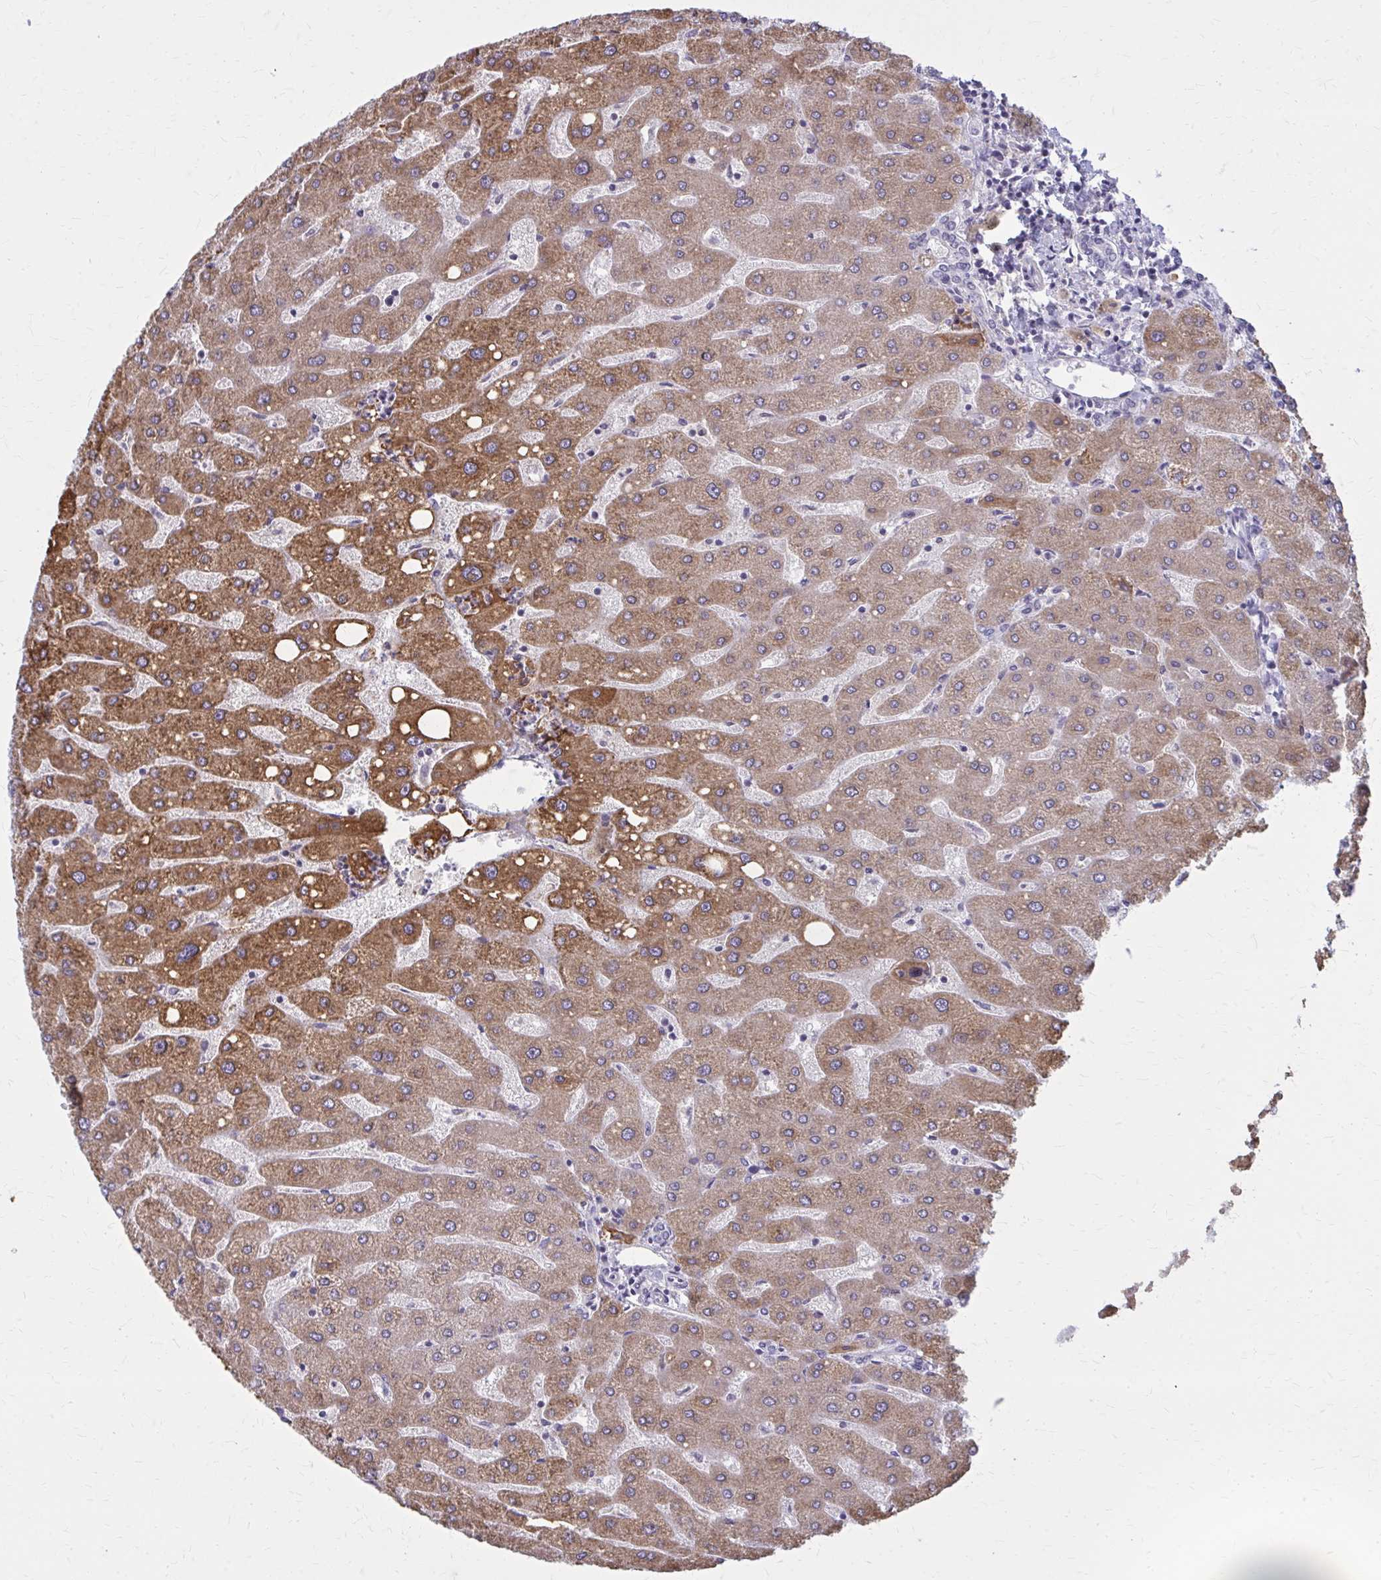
{"staining": {"intensity": "negative", "quantity": "none", "location": "none"}, "tissue": "liver", "cell_type": "Cholangiocytes", "image_type": "normal", "snomed": [{"axis": "morphology", "description": "Normal tissue, NOS"}, {"axis": "topography", "description": "Liver"}], "caption": "Protein analysis of unremarkable liver shows no significant expression in cholangiocytes. (DAB immunohistochemistry visualized using brightfield microscopy, high magnification).", "gene": "OR4A47", "patient": {"sex": "male", "age": 67}}